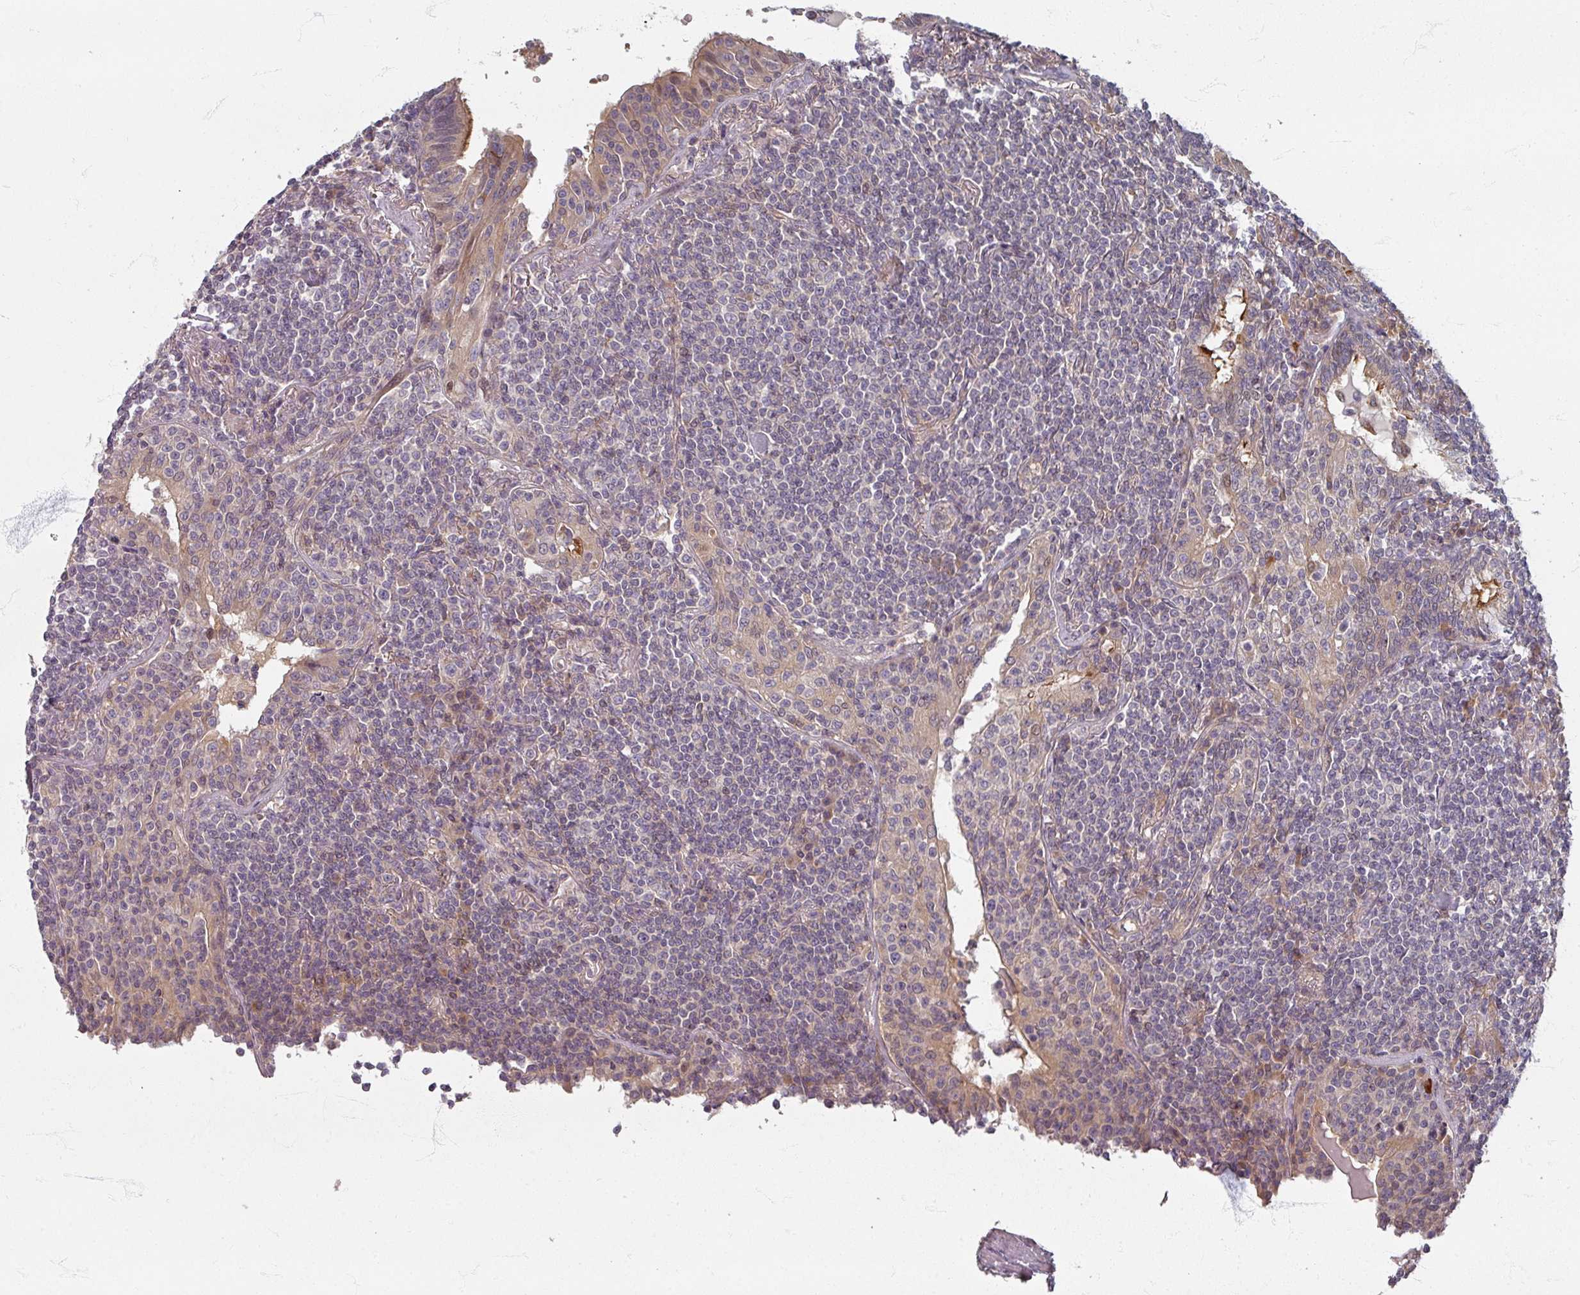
{"staining": {"intensity": "negative", "quantity": "none", "location": "none"}, "tissue": "lymphoma", "cell_type": "Tumor cells", "image_type": "cancer", "snomed": [{"axis": "morphology", "description": "Malignant lymphoma, non-Hodgkin's type, Low grade"}, {"axis": "topography", "description": "Lung"}], "caption": "Protein analysis of low-grade malignant lymphoma, non-Hodgkin's type demonstrates no significant positivity in tumor cells.", "gene": "STAM", "patient": {"sex": "female", "age": 71}}